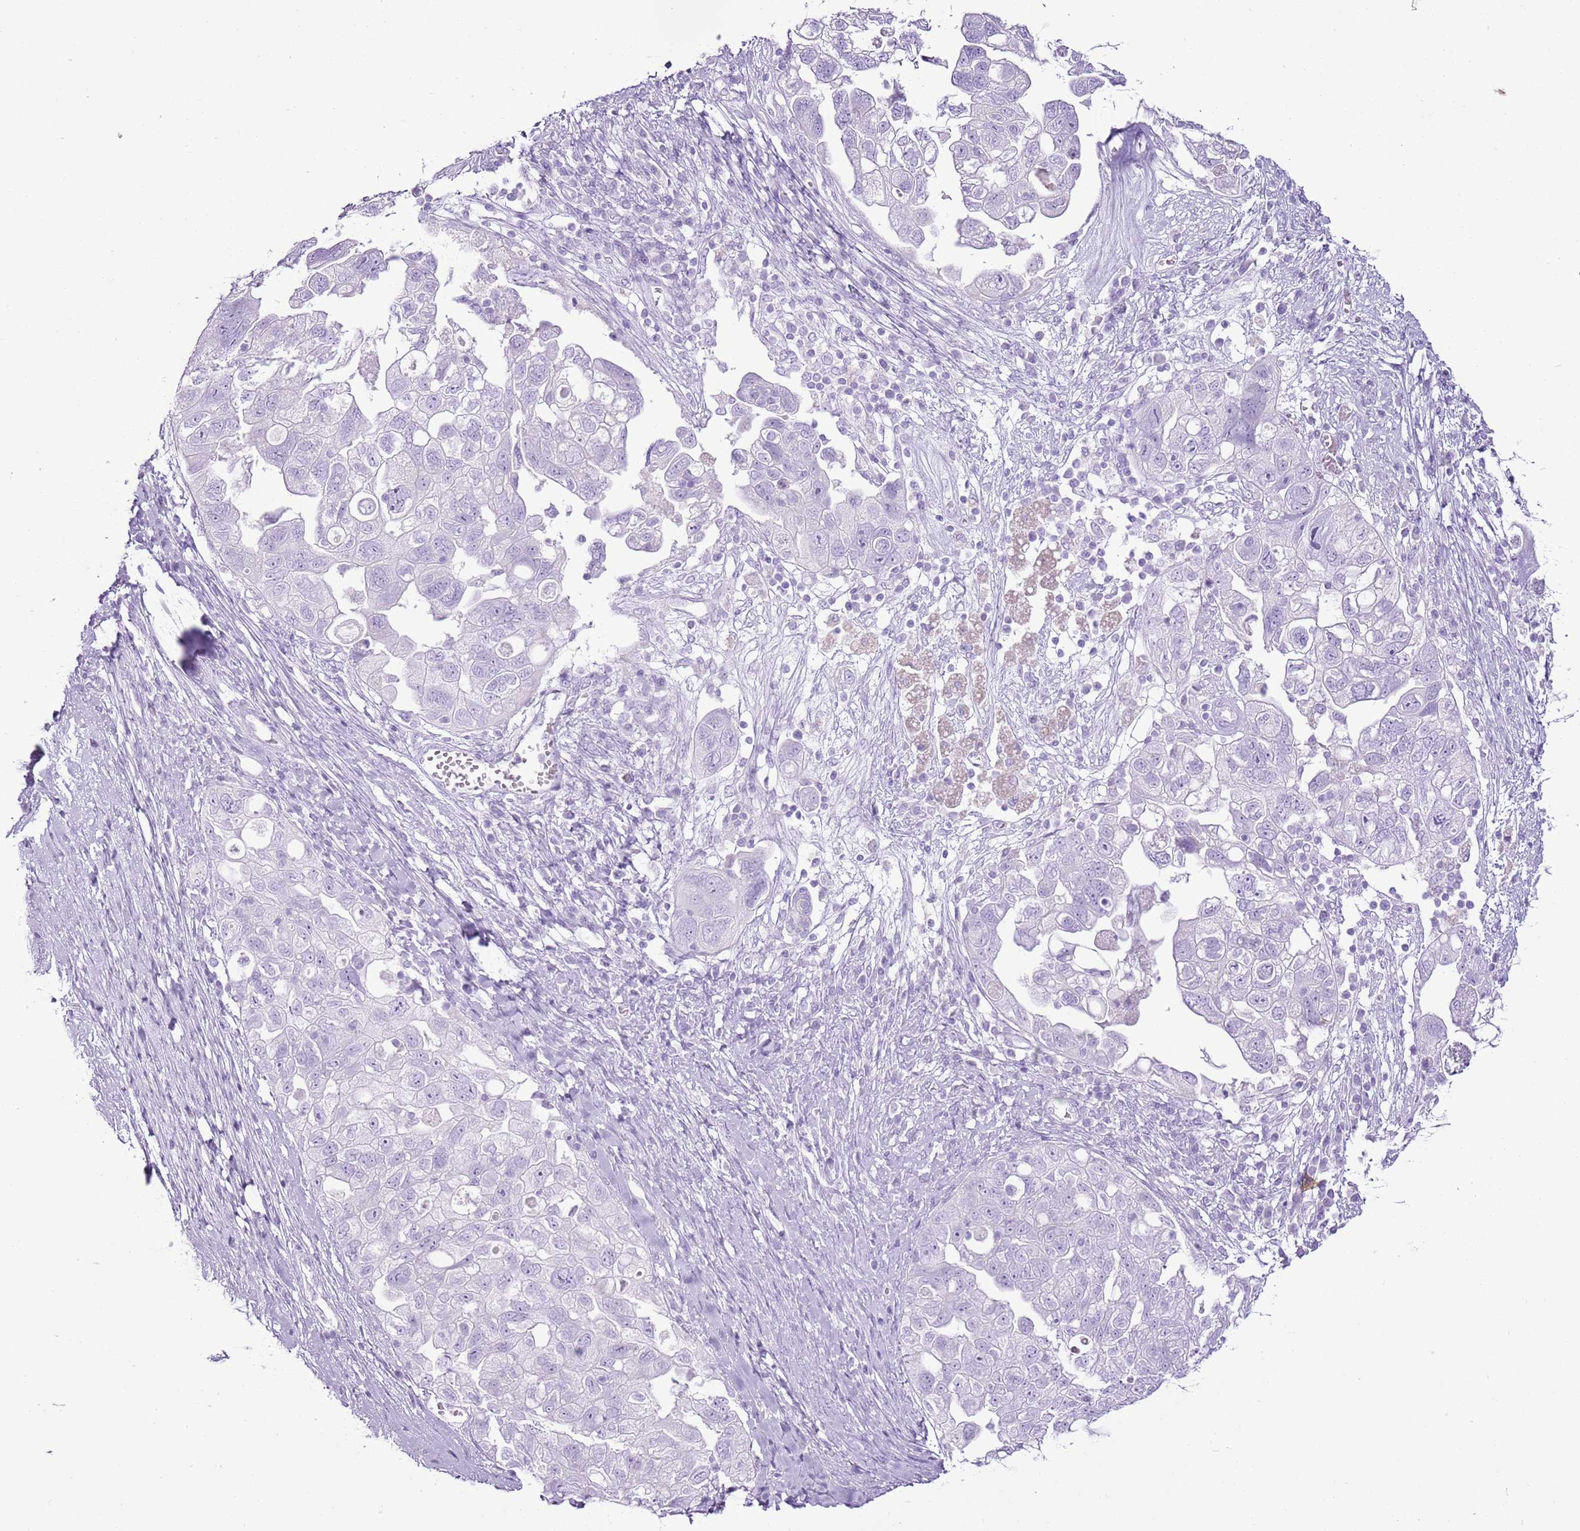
{"staining": {"intensity": "negative", "quantity": "none", "location": "none"}, "tissue": "ovarian cancer", "cell_type": "Tumor cells", "image_type": "cancer", "snomed": [{"axis": "morphology", "description": "Carcinoma, NOS"}, {"axis": "morphology", "description": "Cystadenocarcinoma, serous, NOS"}, {"axis": "topography", "description": "Ovary"}], "caption": "Immunohistochemical staining of ovarian cancer (serous cystadenocarcinoma) reveals no significant expression in tumor cells.", "gene": "CNFN", "patient": {"sex": "female", "age": 69}}